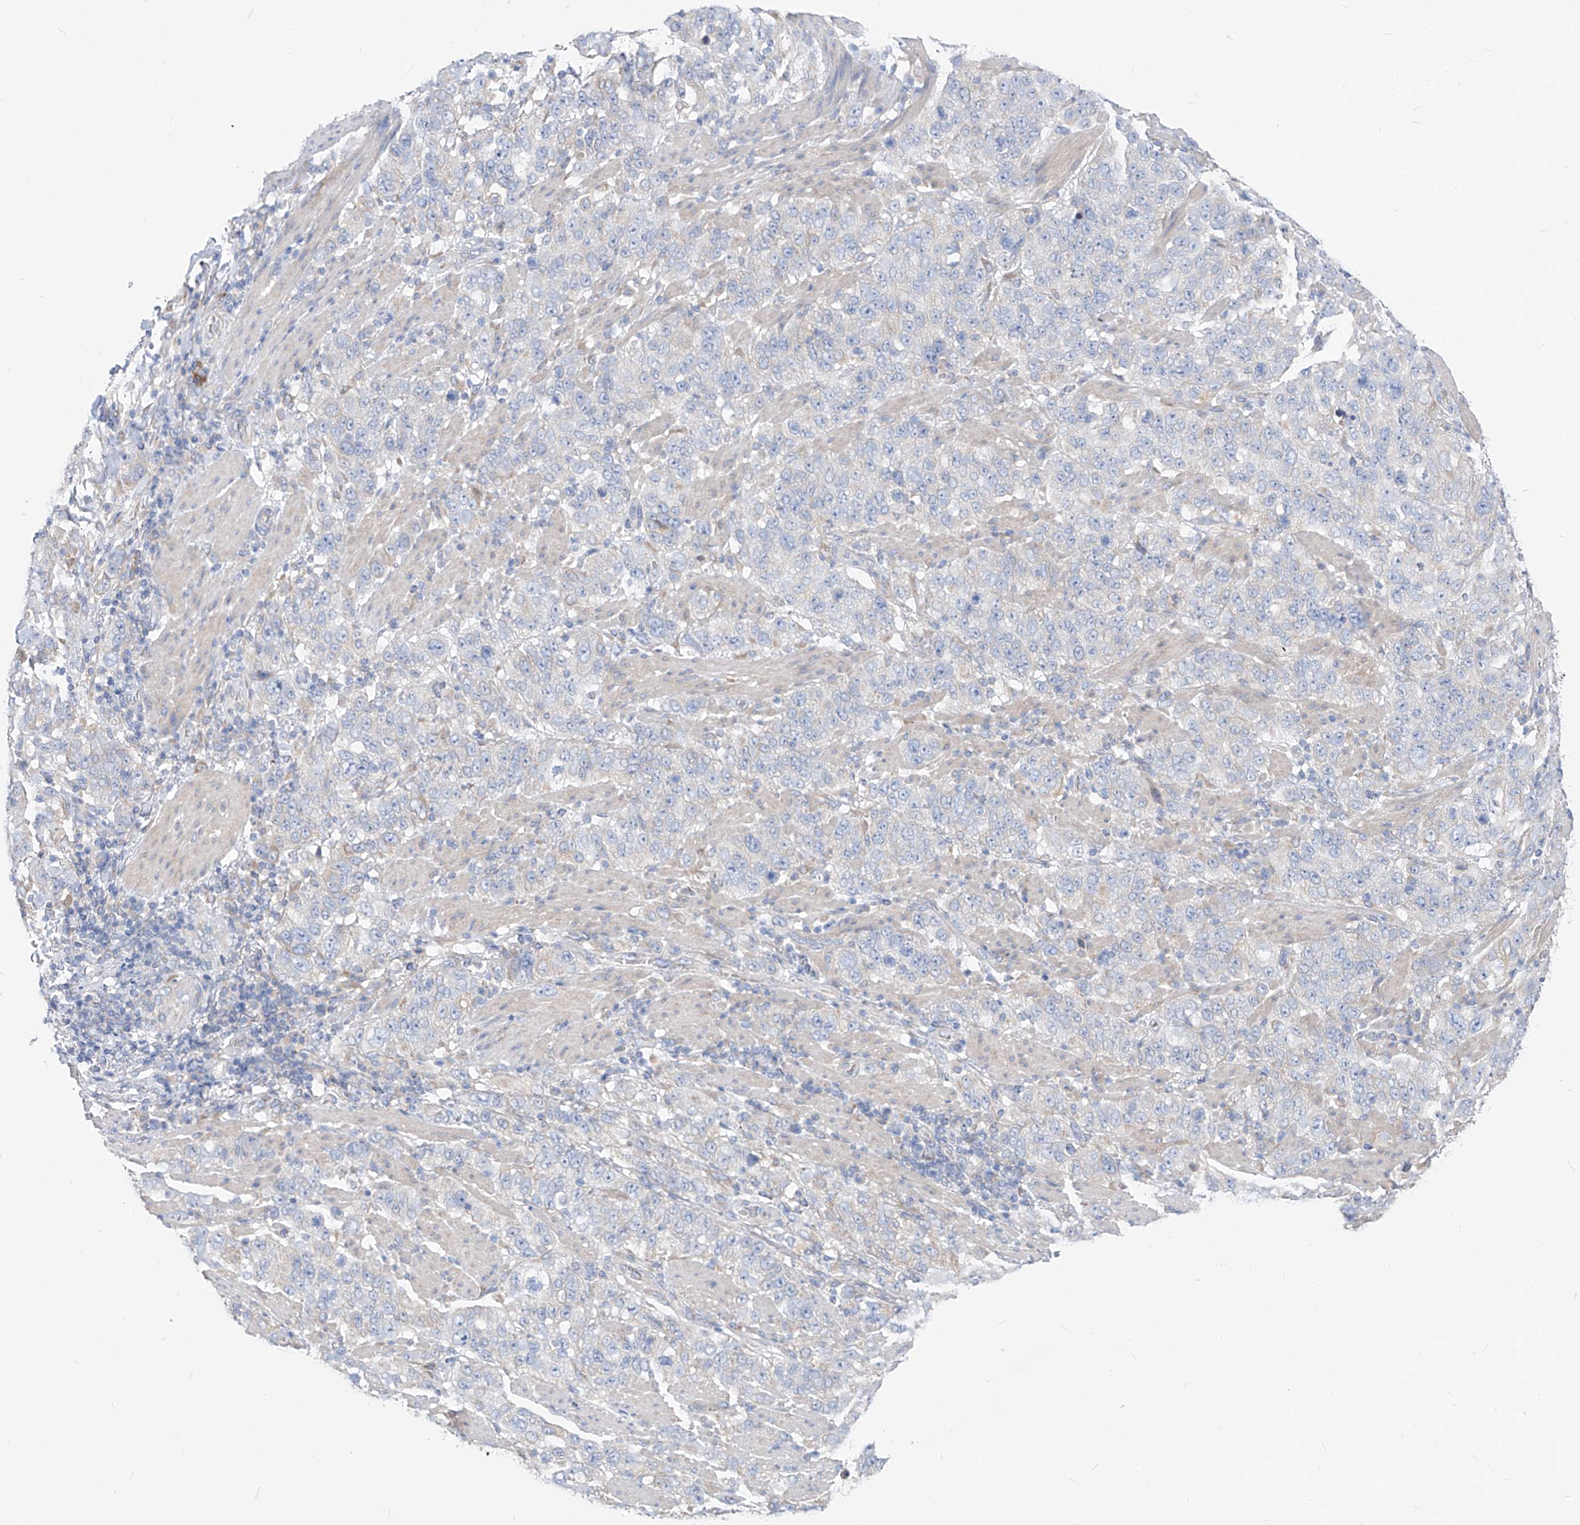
{"staining": {"intensity": "negative", "quantity": "none", "location": "none"}, "tissue": "stomach cancer", "cell_type": "Tumor cells", "image_type": "cancer", "snomed": [{"axis": "morphology", "description": "Adenocarcinoma, NOS"}, {"axis": "topography", "description": "Stomach"}], "caption": "Immunohistochemistry (IHC) of human stomach cancer exhibits no staining in tumor cells.", "gene": "UFL1", "patient": {"sex": "male", "age": 48}}